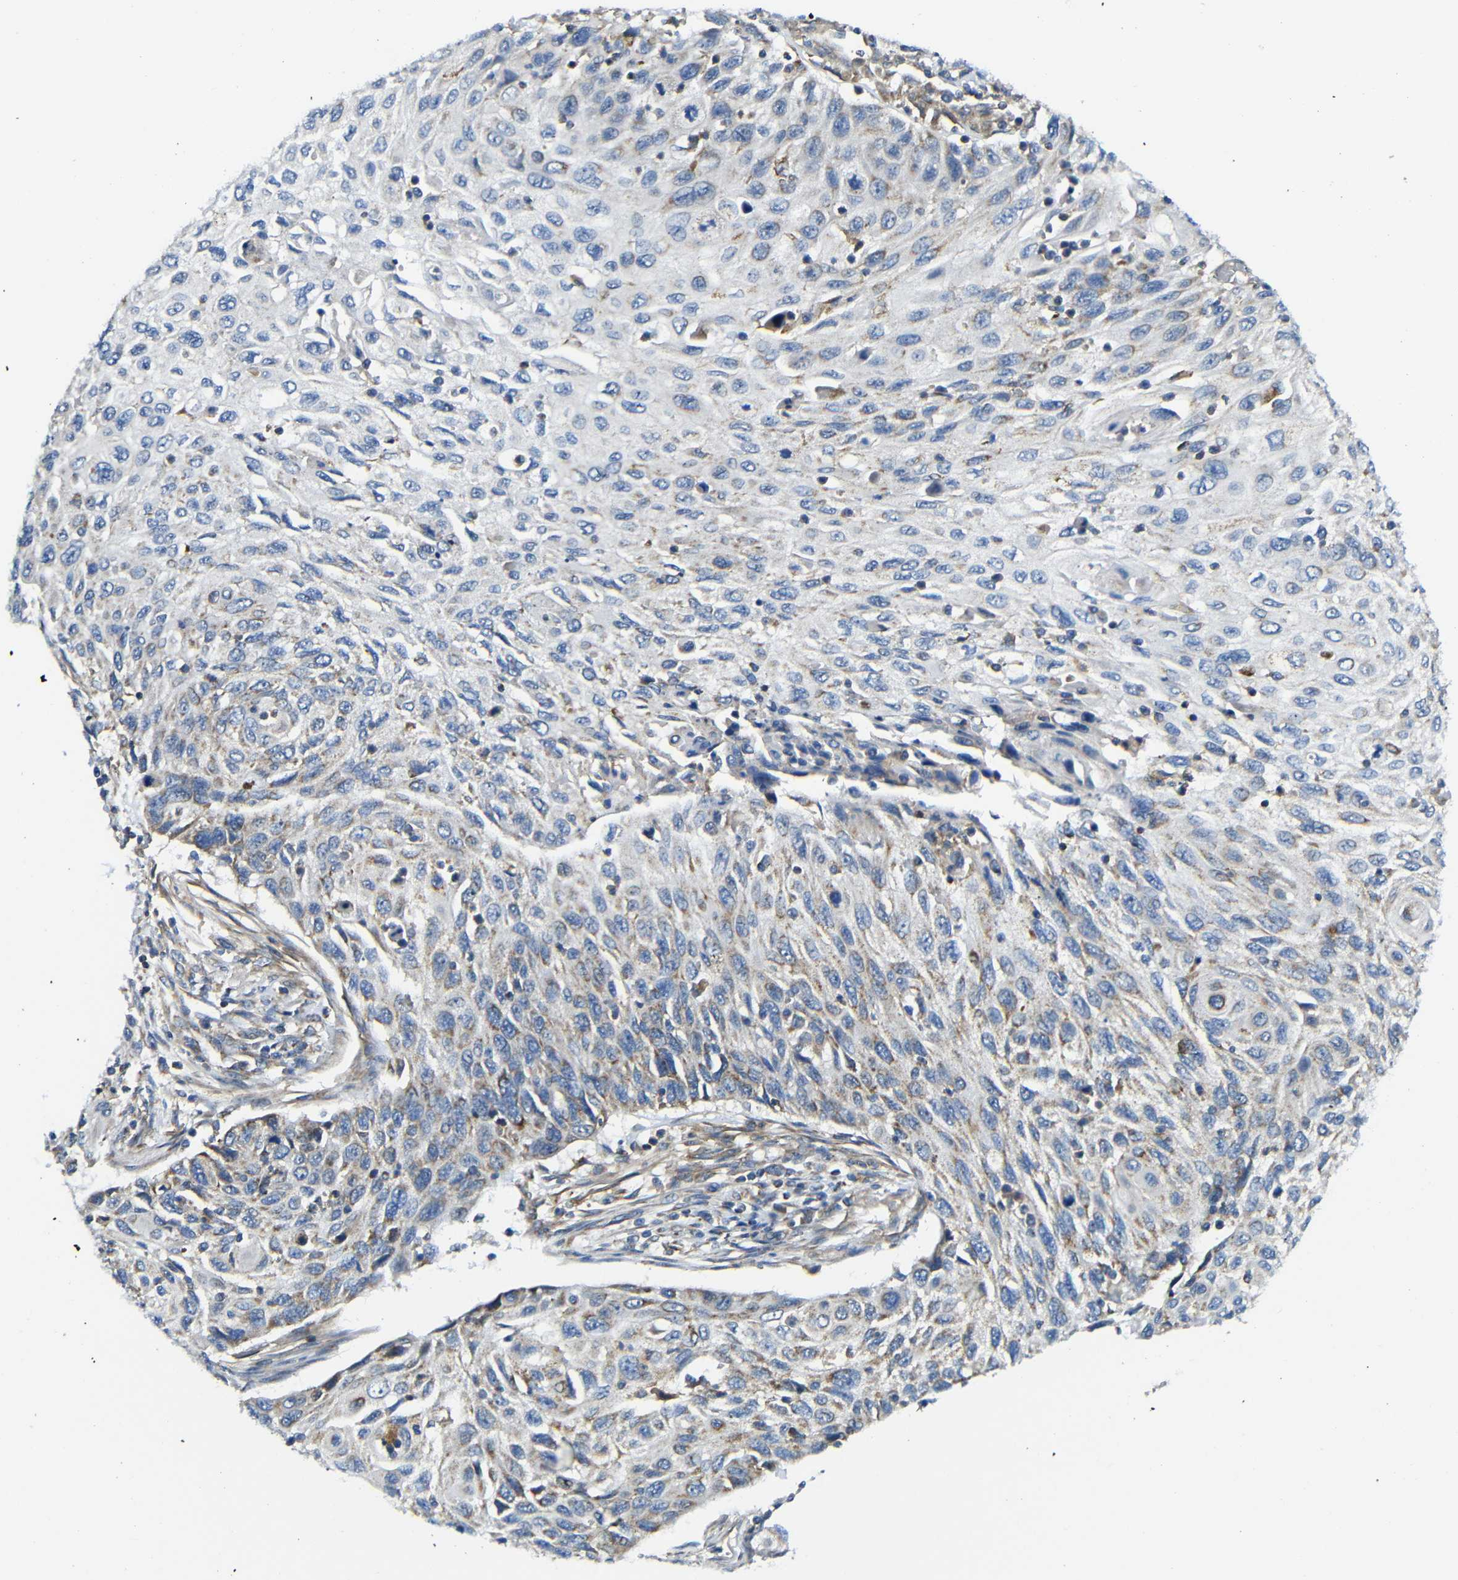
{"staining": {"intensity": "moderate", "quantity": "25%-75%", "location": "cytoplasmic/membranous"}, "tissue": "cervical cancer", "cell_type": "Tumor cells", "image_type": "cancer", "snomed": [{"axis": "morphology", "description": "Squamous cell carcinoma, NOS"}, {"axis": "topography", "description": "Cervix"}], "caption": "An image of human squamous cell carcinoma (cervical) stained for a protein exhibits moderate cytoplasmic/membranous brown staining in tumor cells. Nuclei are stained in blue.", "gene": "PDCD1LG2", "patient": {"sex": "female", "age": 70}}